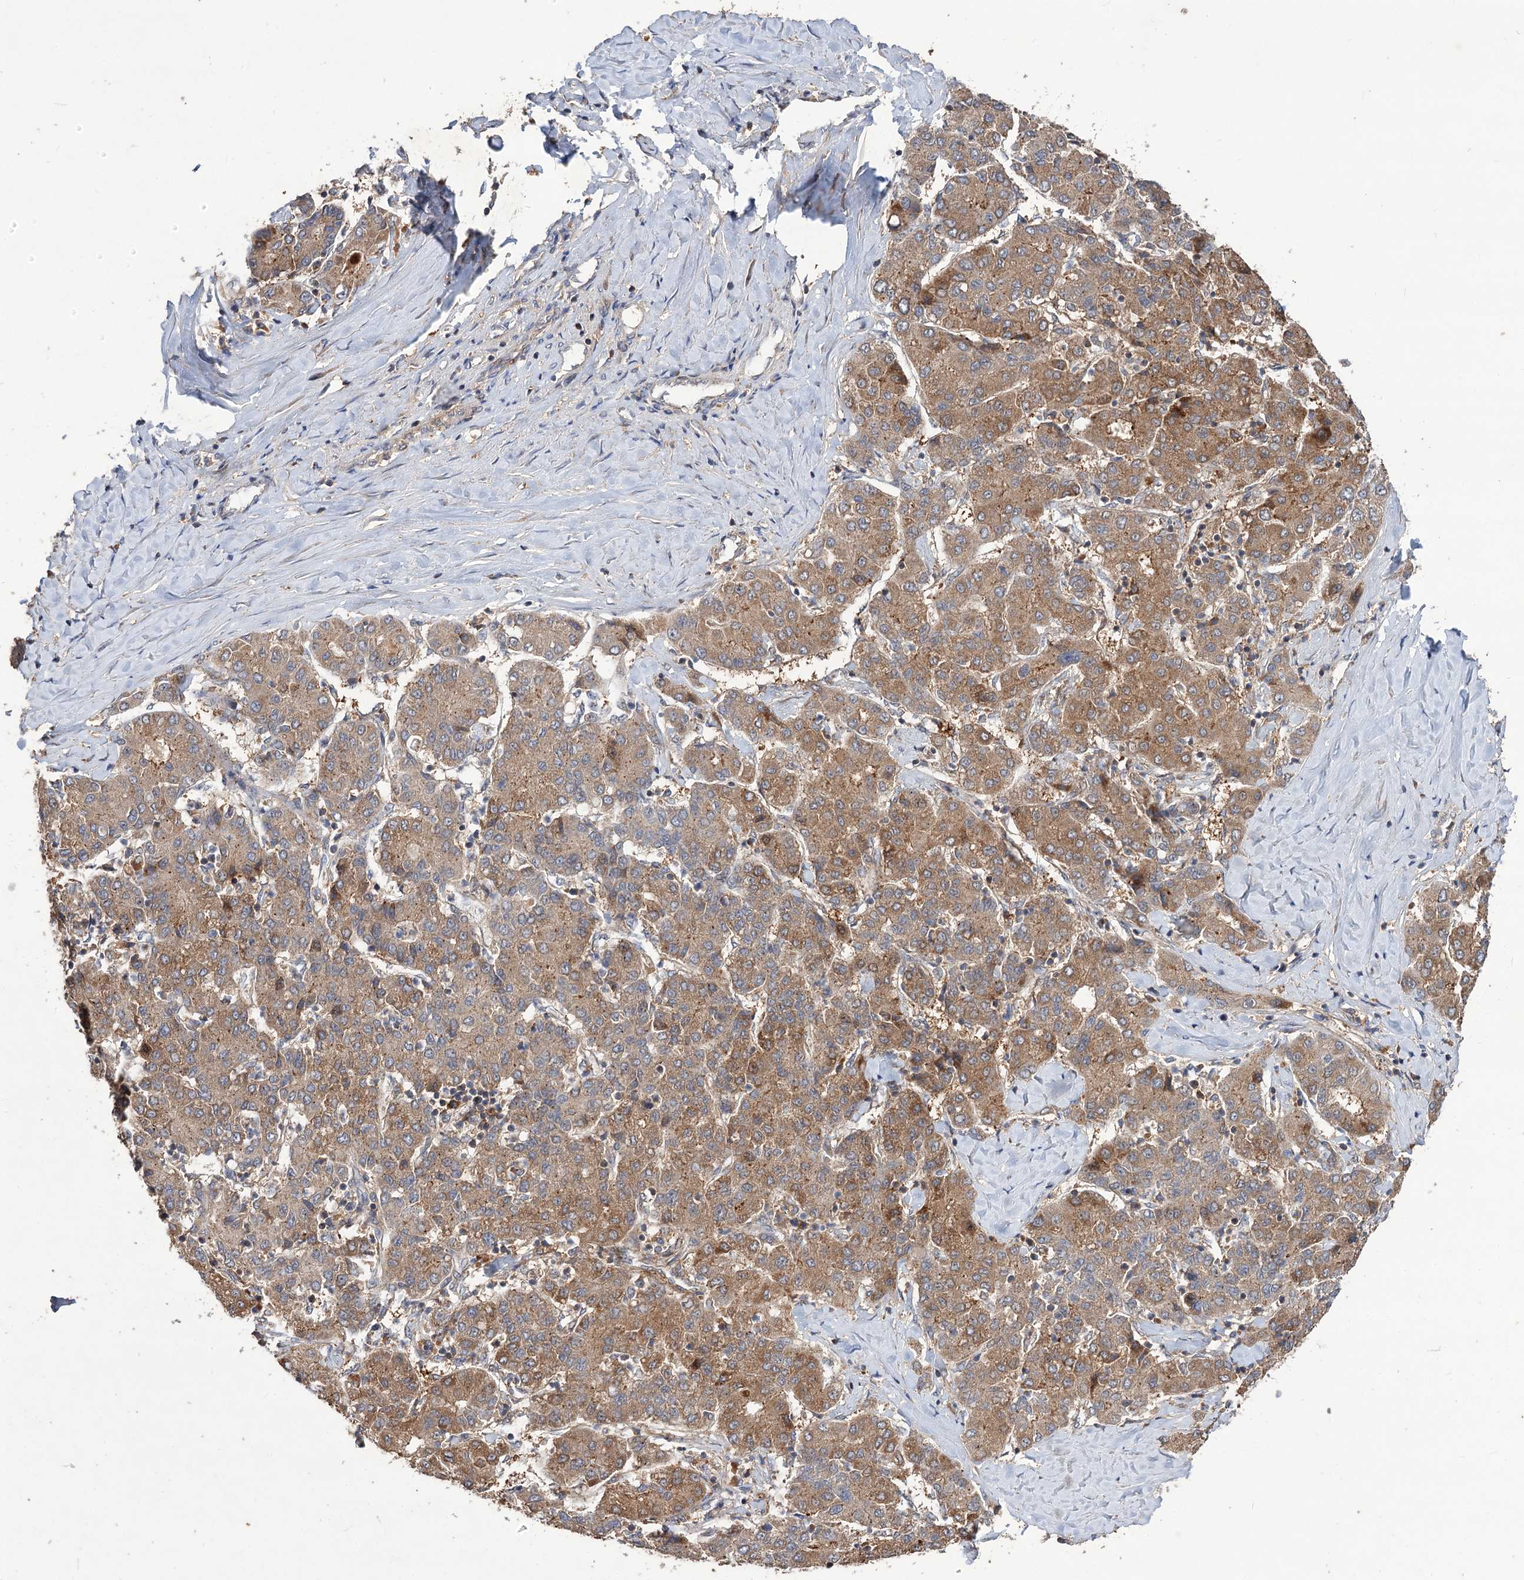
{"staining": {"intensity": "moderate", "quantity": ">75%", "location": "cytoplasmic/membranous"}, "tissue": "liver cancer", "cell_type": "Tumor cells", "image_type": "cancer", "snomed": [{"axis": "morphology", "description": "Carcinoma, Hepatocellular, NOS"}, {"axis": "topography", "description": "Liver"}], "caption": "Protein analysis of liver cancer (hepatocellular carcinoma) tissue reveals moderate cytoplasmic/membranous staining in approximately >75% of tumor cells.", "gene": "FBXW8", "patient": {"sex": "male", "age": 65}}